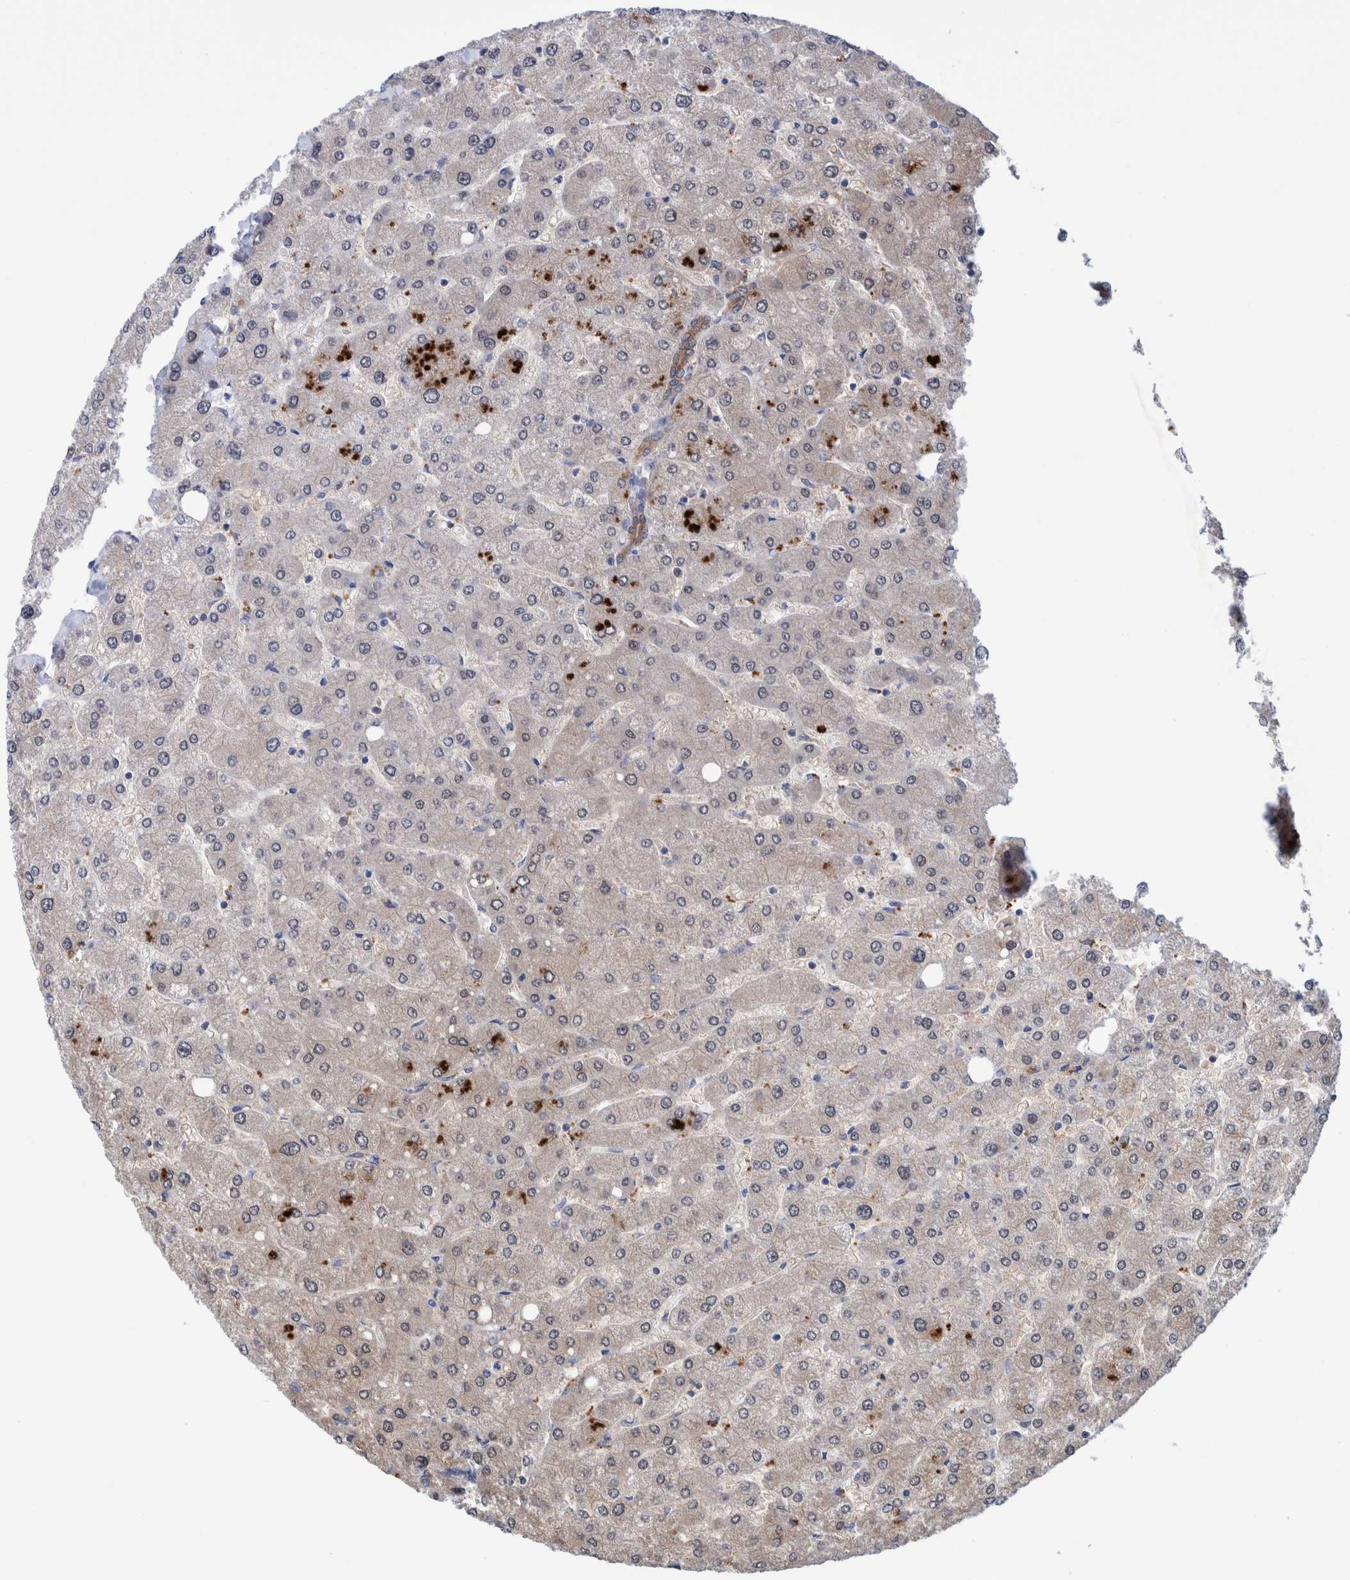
{"staining": {"intensity": "weak", "quantity": ">75%", "location": "cytoplasmic/membranous,nuclear"}, "tissue": "liver", "cell_type": "Hepatocytes", "image_type": "normal", "snomed": [{"axis": "morphology", "description": "Normal tissue, NOS"}, {"axis": "topography", "description": "Liver"}], "caption": "An immunohistochemistry photomicrograph of normal tissue is shown. Protein staining in brown shows weak cytoplasmic/membranous,nuclear positivity in liver within hepatocytes.", "gene": "PFAS", "patient": {"sex": "male", "age": 55}}